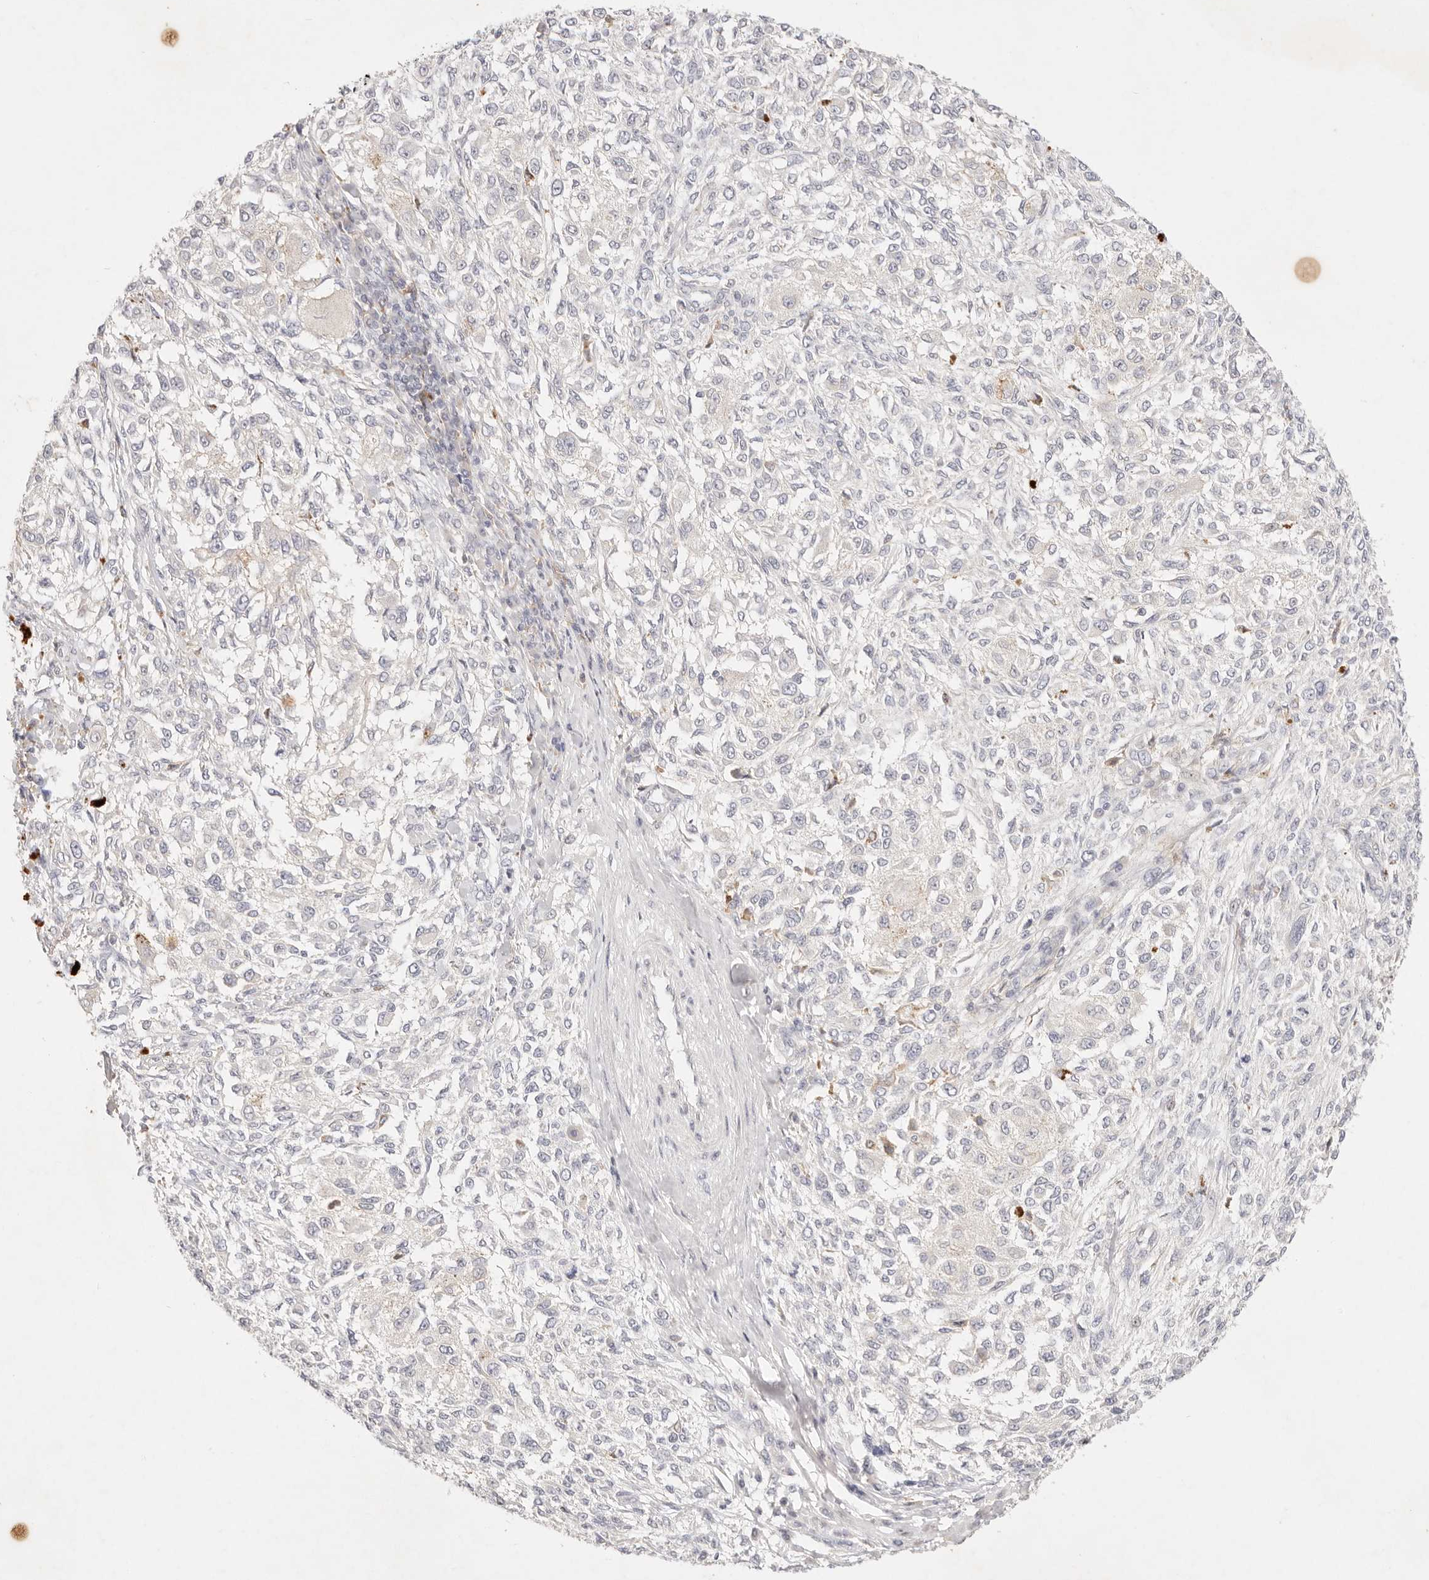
{"staining": {"intensity": "negative", "quantity": "none", "location": "none"}, "tissue": "melanoma", "cell_type": "Tumor cells", "image_type": "cancer", "snomed": [{"axis": "morphology", "description": "Necrosis, NOS"}, {"axis": "morphology", "description": "Malignant melanoma, NOS"}, {"axis": "topography", "description": "Skin"}], "caption": "DAB (3,3'-diaminobenzidine) immunohistochemical staining of malignant melanoma displays no significant staining in tumor cells.", "gene": "GPR84", "patient": {"sex": "female", "age": 87}}